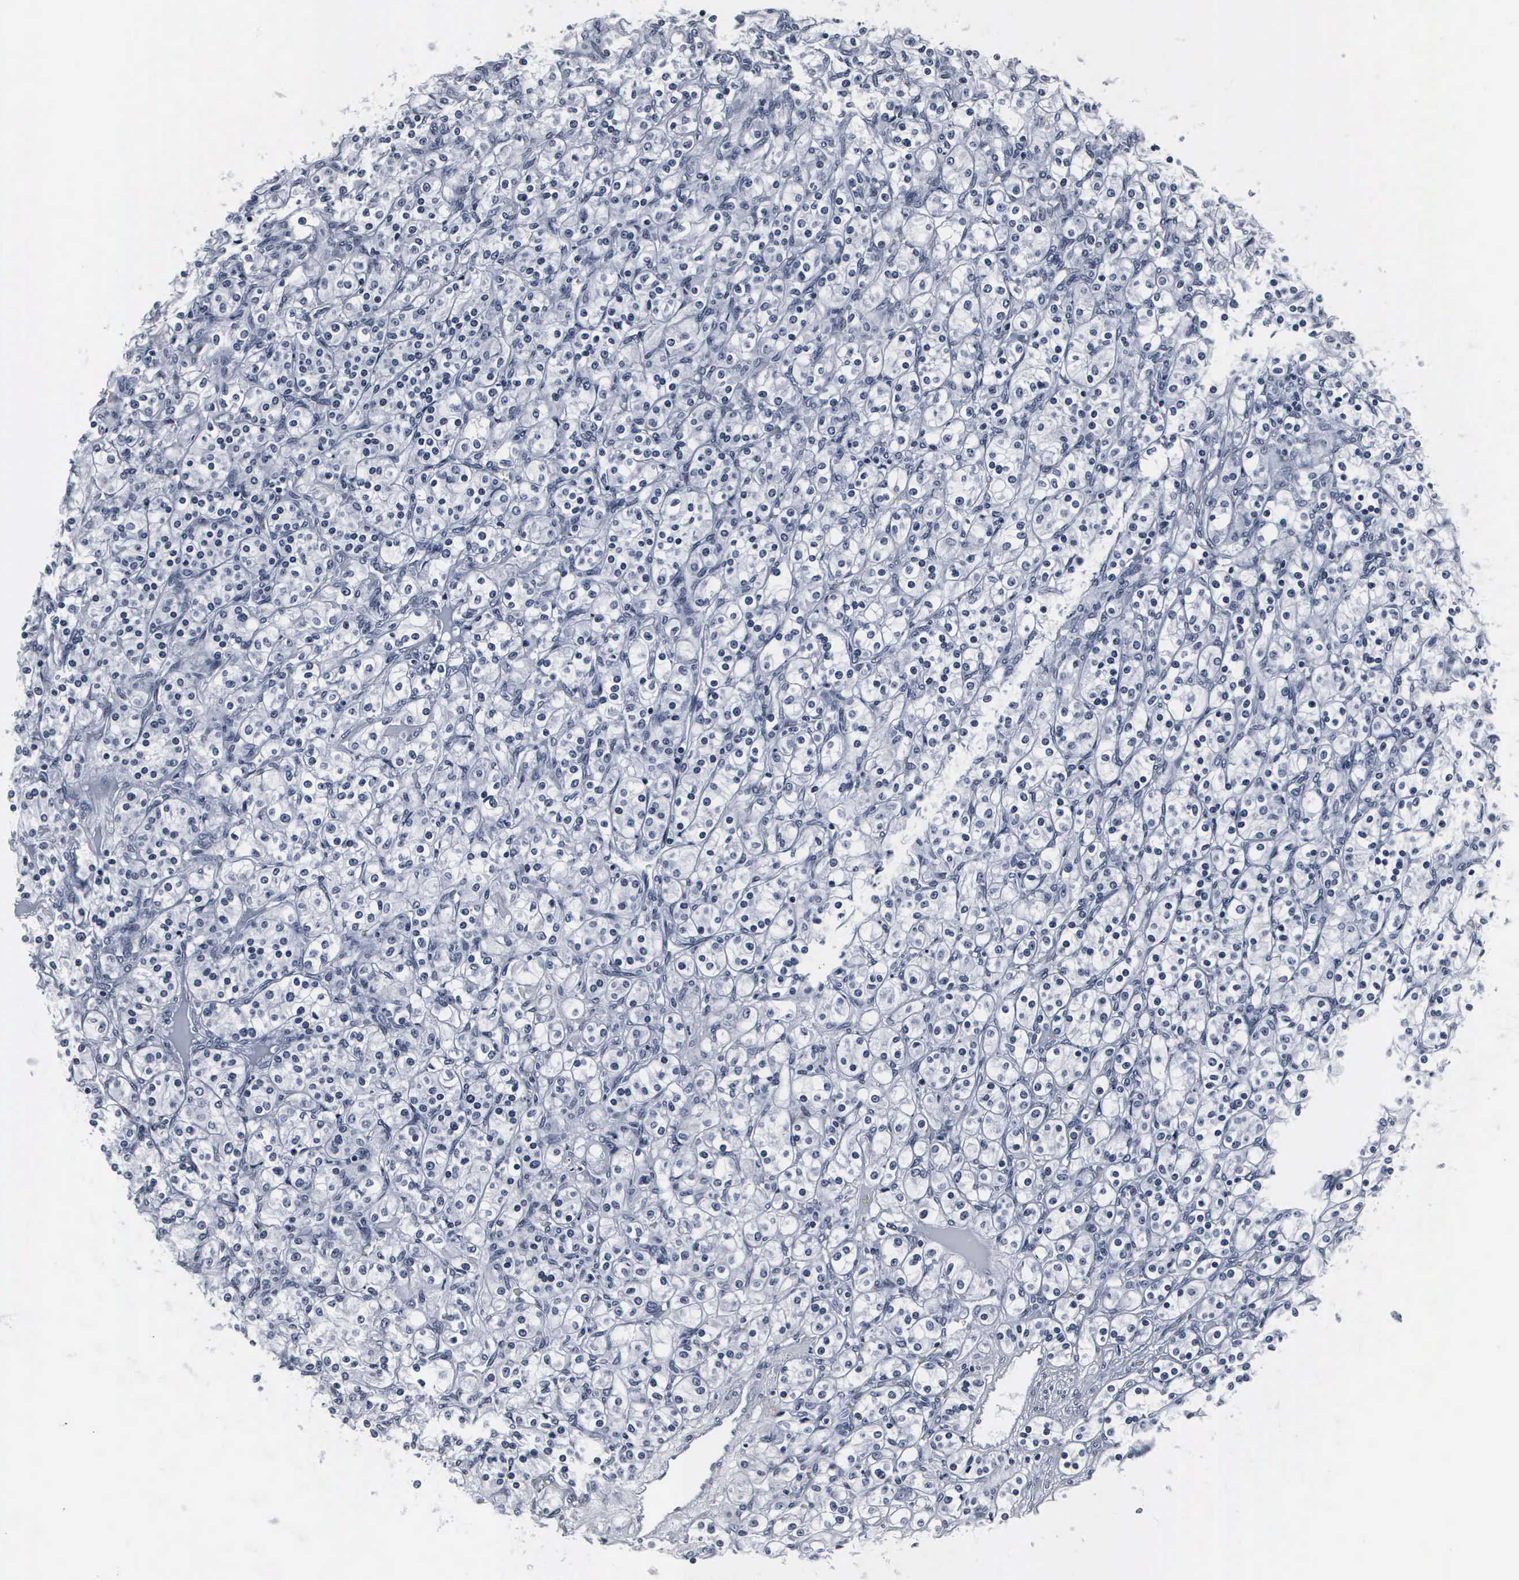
{"staining": {"intensity": "negative", "quantity": "none", "location": "none"}, "tissue": "renal cancer", "cell_type": "Tumor cells", "image_type": "cancer", "snomed": [{"axis": "morphology", "description": "Adenocarcinoma, NOS"}, {"axis": "topography", "description": "Kidney"}], "caption": "Image shows no significant protein staining in tumor cells of renal cancer (adenocarcinoma). (Brightfield microscopy of DAB immunohistochemistry (IHC) at high magnification).", "gene": "DGCR2", "patient": {"sex": "male", "age": 77}}